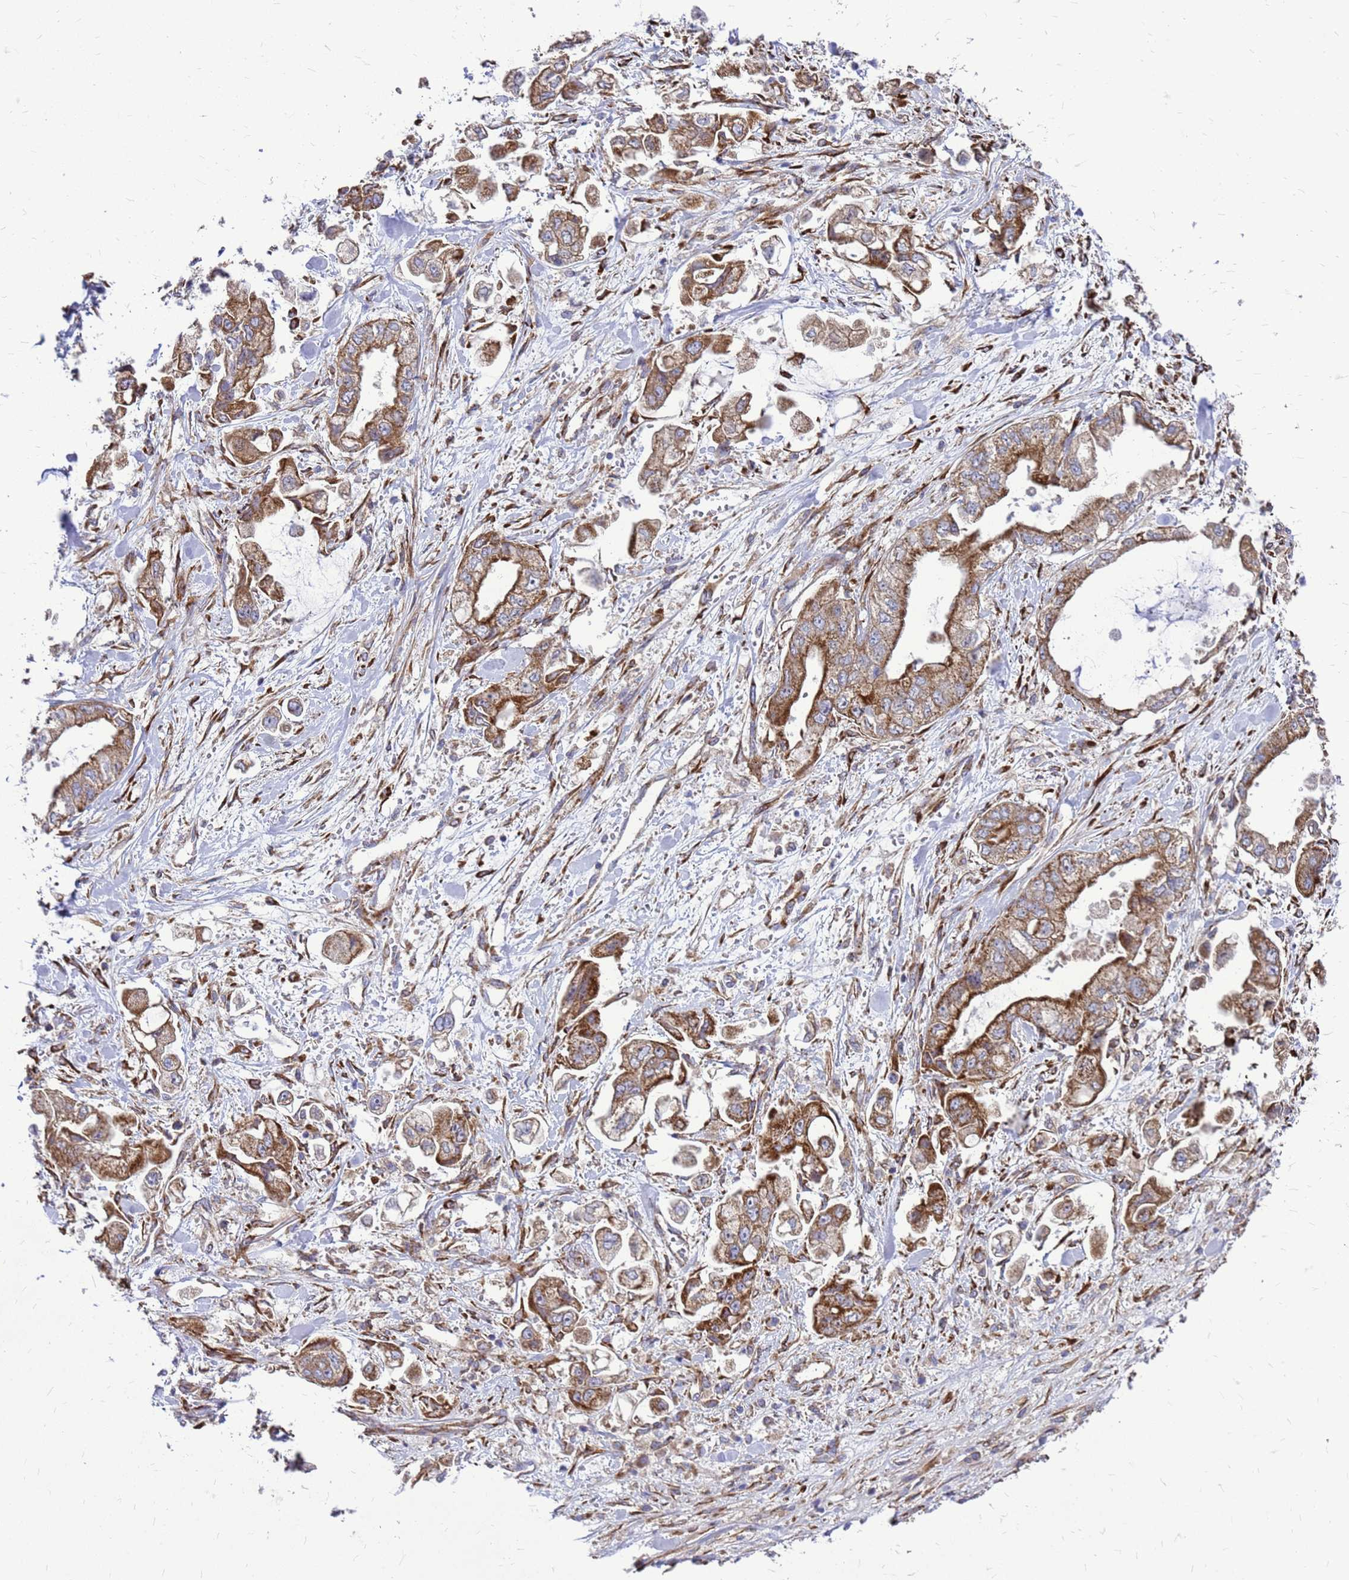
{"staining": {"intensity": "moderate", "quantity": ">75%", "location": "cytoplasmic/membranous"}, "tissue": "stomach cancer", "cell_type": "Tumor cells", "image_type": "cancer", "snomed": [{"axis": "morphology", "description": "Adenocarcinoma, NOS"}, {"axis": "topography", "description": "Stomach"}], "caption": "Human stomach cancer (adenocarcinoma) stained with a brown dye reveals moderate cytoplasmic/membranous positive expression in about >75% of tumor cells.", "gene": "FSTL4", "patient": {"sex": "male", "age": 62}}